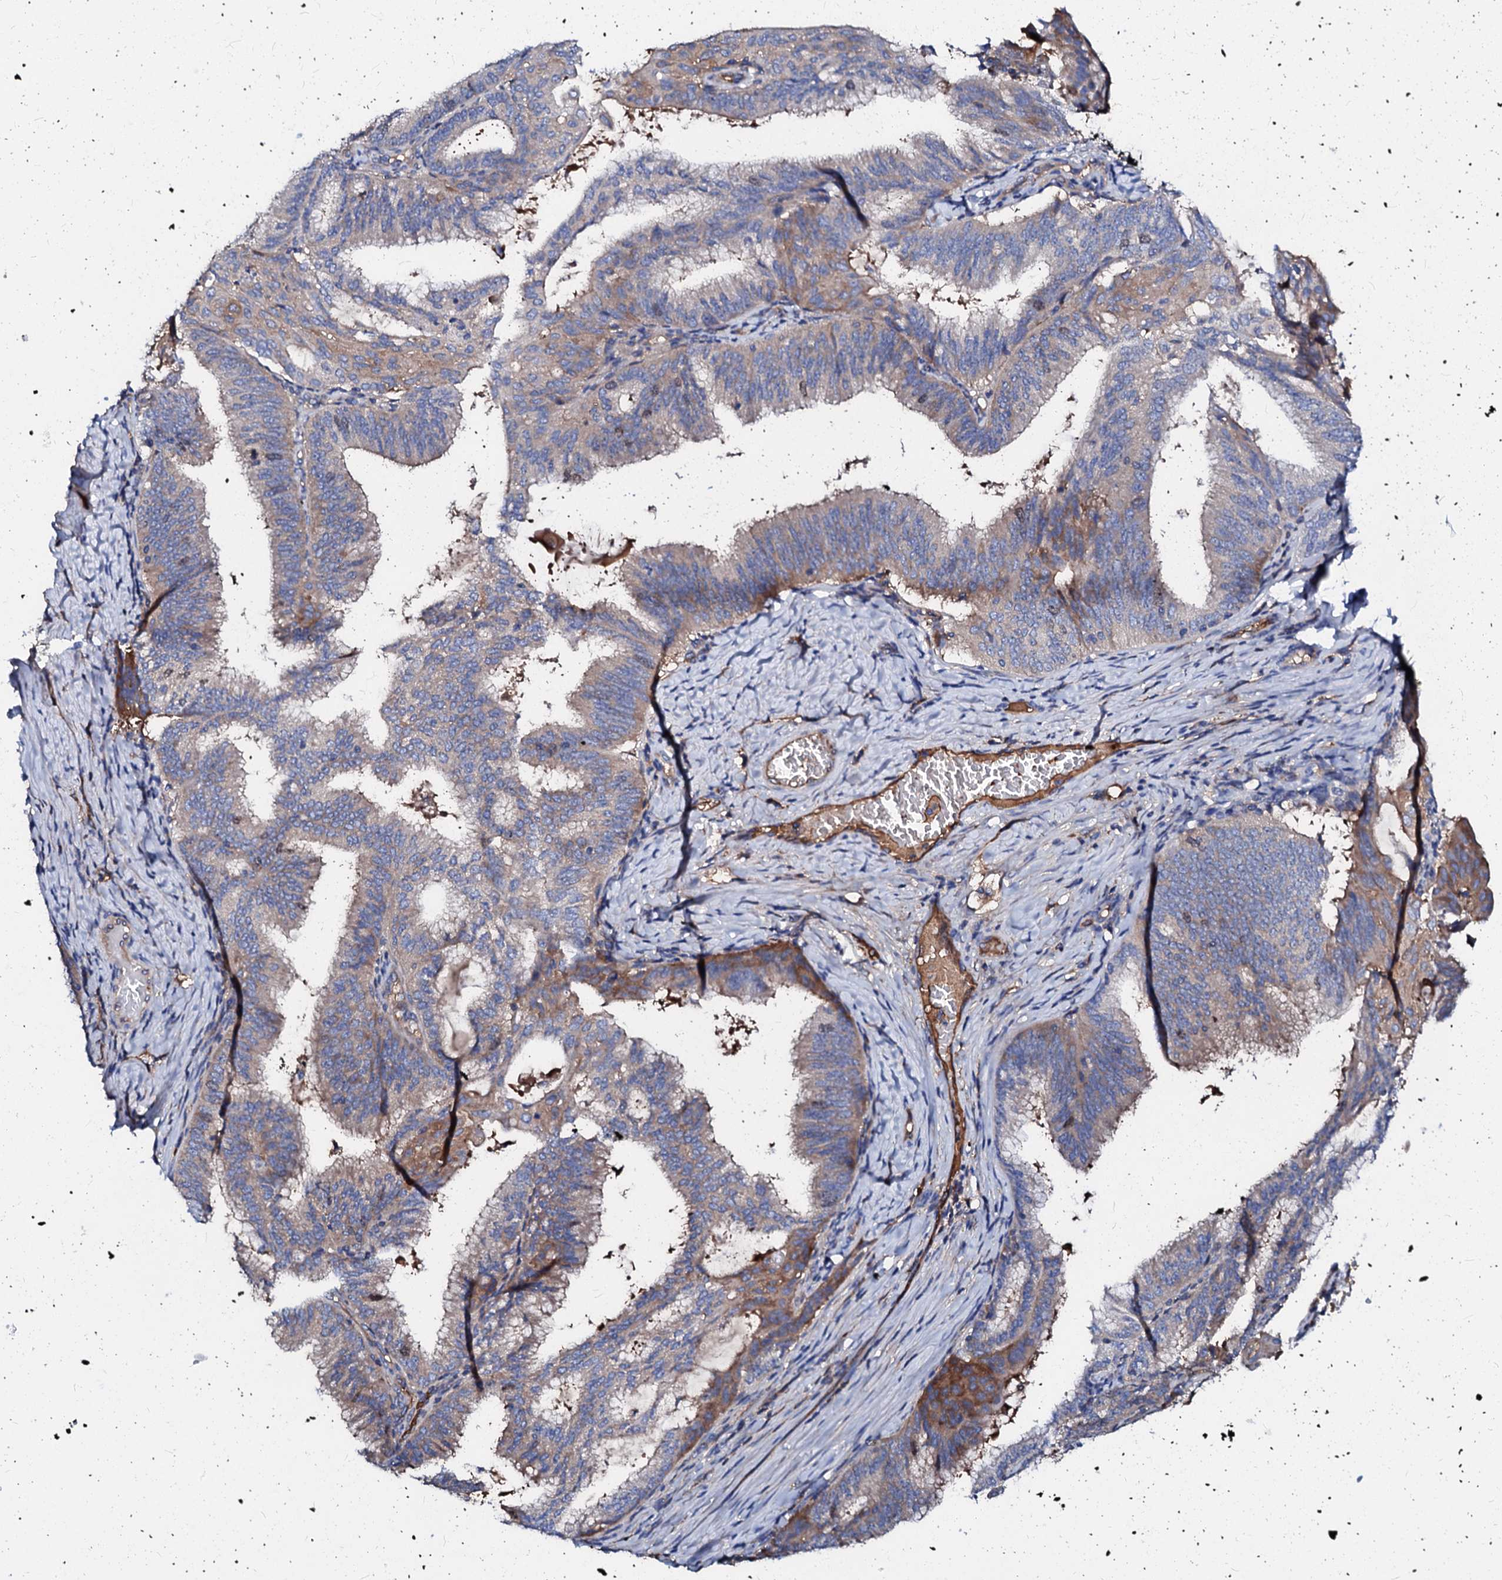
{"staining": {"intensity": "moderate", "quantity": "<25%", "location": "cytoplasmic/membranous"}, "tissue": "endometrial cancer", "cell_type": "Tumor cells", "image_type": "cancer", "snomed": [{"axis": "morphology", "description": "Adenocarcinoma, NOS"}, {"axis": "topography", "description": "Endometrium"}], "caption": "IHC micrograph of neoplastic tissue: endometrial cancer (adenocarcinoma) stained using IHC displays low levels of moderate protein expression localized specifically in the cytoplasmic/membranous of tumor cells, appearing as a cytoplasmic/membranous brown color.", "gene": "CSKMT", "patient": {"sex": "female", "age": 49}}